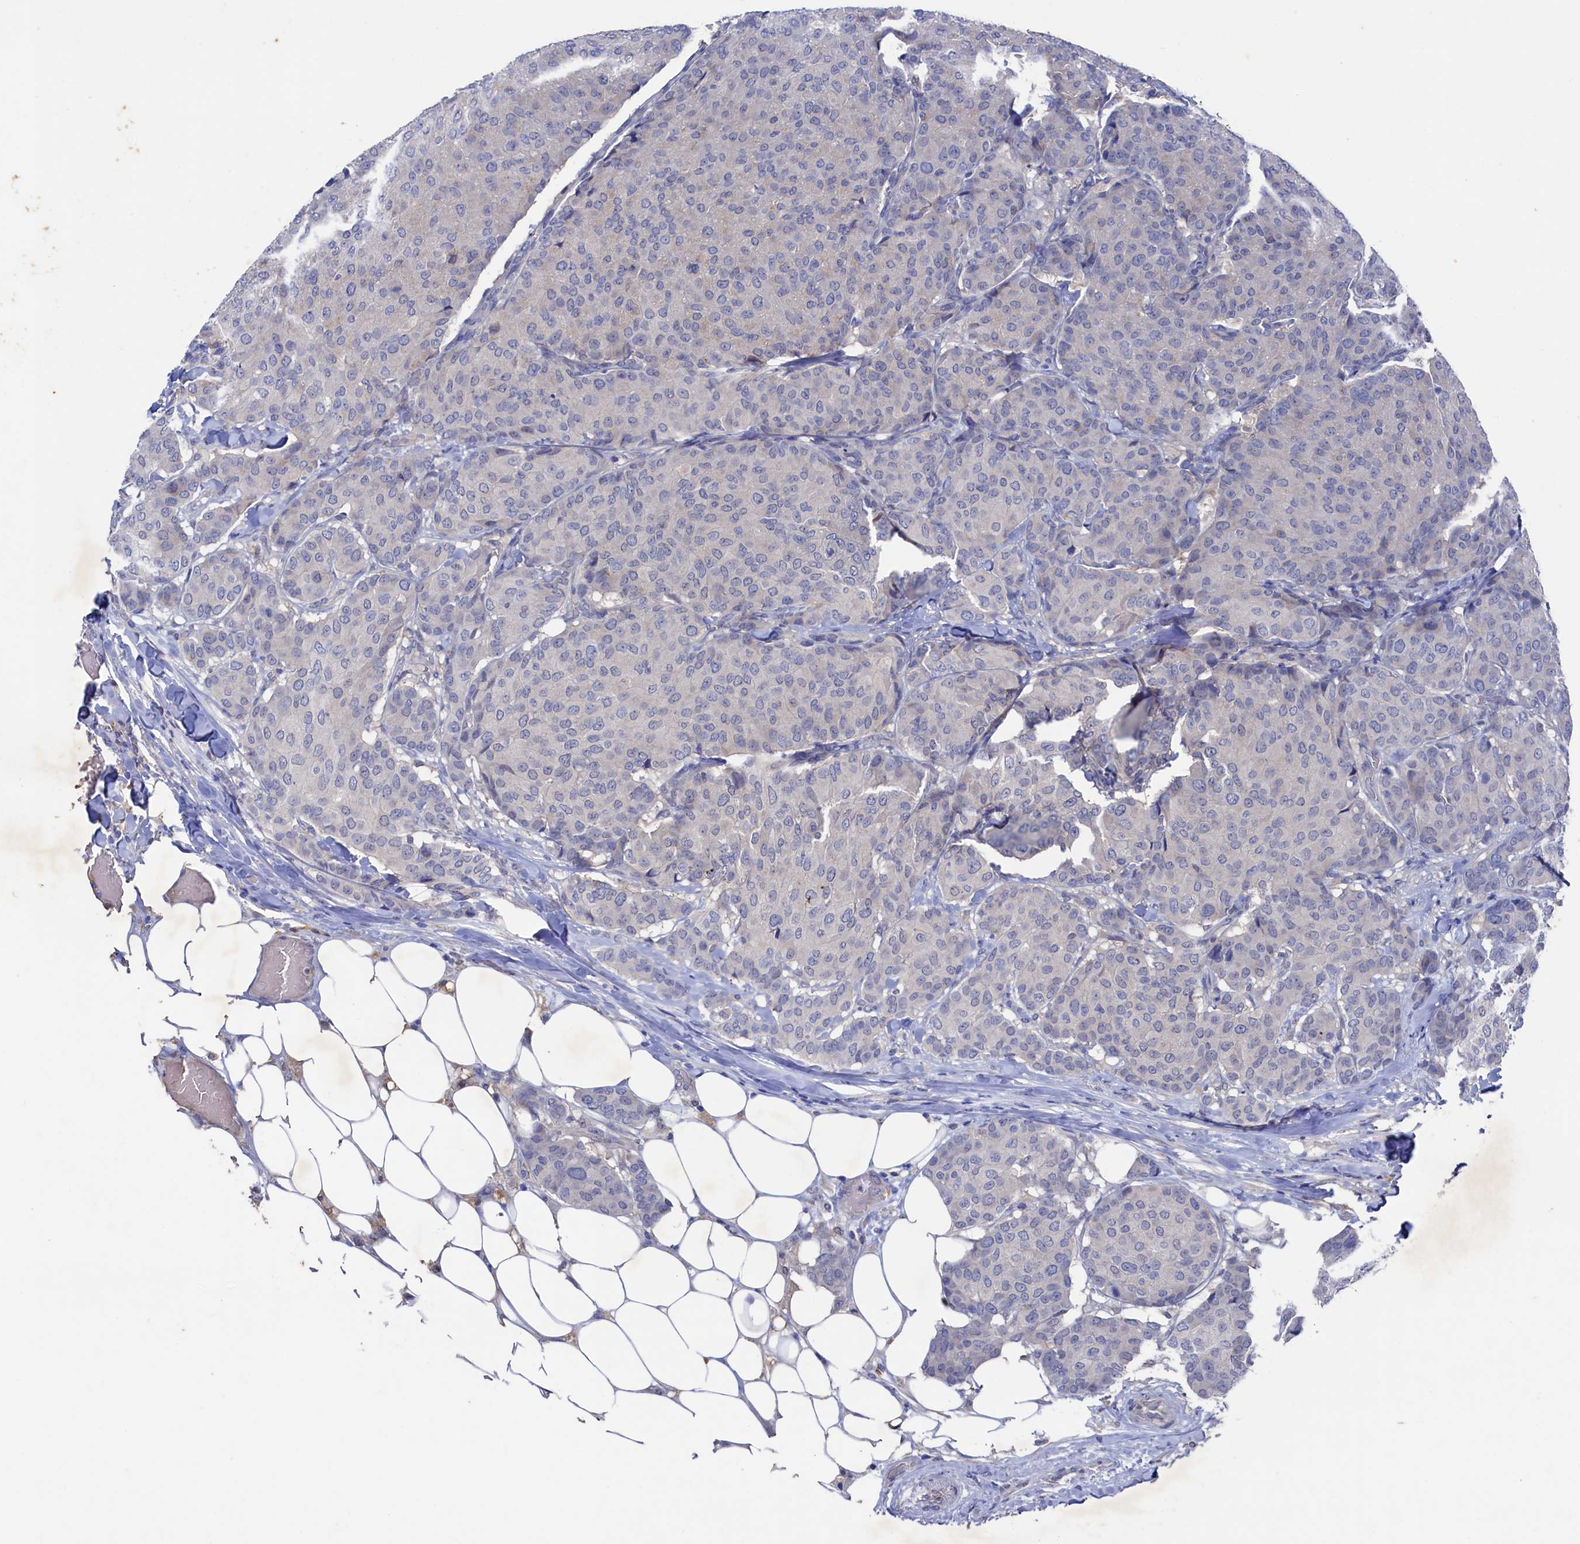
{"staining": {"intensity": "negative", "quantity": "none", "location": "none"}, "tissue": "breast cancer", "cell_type": "Tumor cells", "image_type": "cancer", "snomed": [{"axis": "morphology", "description": "Duct carcinoma"}, {"axis": "topography", "description": "Breast"}], "caption": "This is a photomicrograph of immunohistochemistry staining of breast invasive ductal carcinoma, which shows no expression in tumor cells.", "gene": "RNH1", "patient": {"sex": "female", "age": 75}}